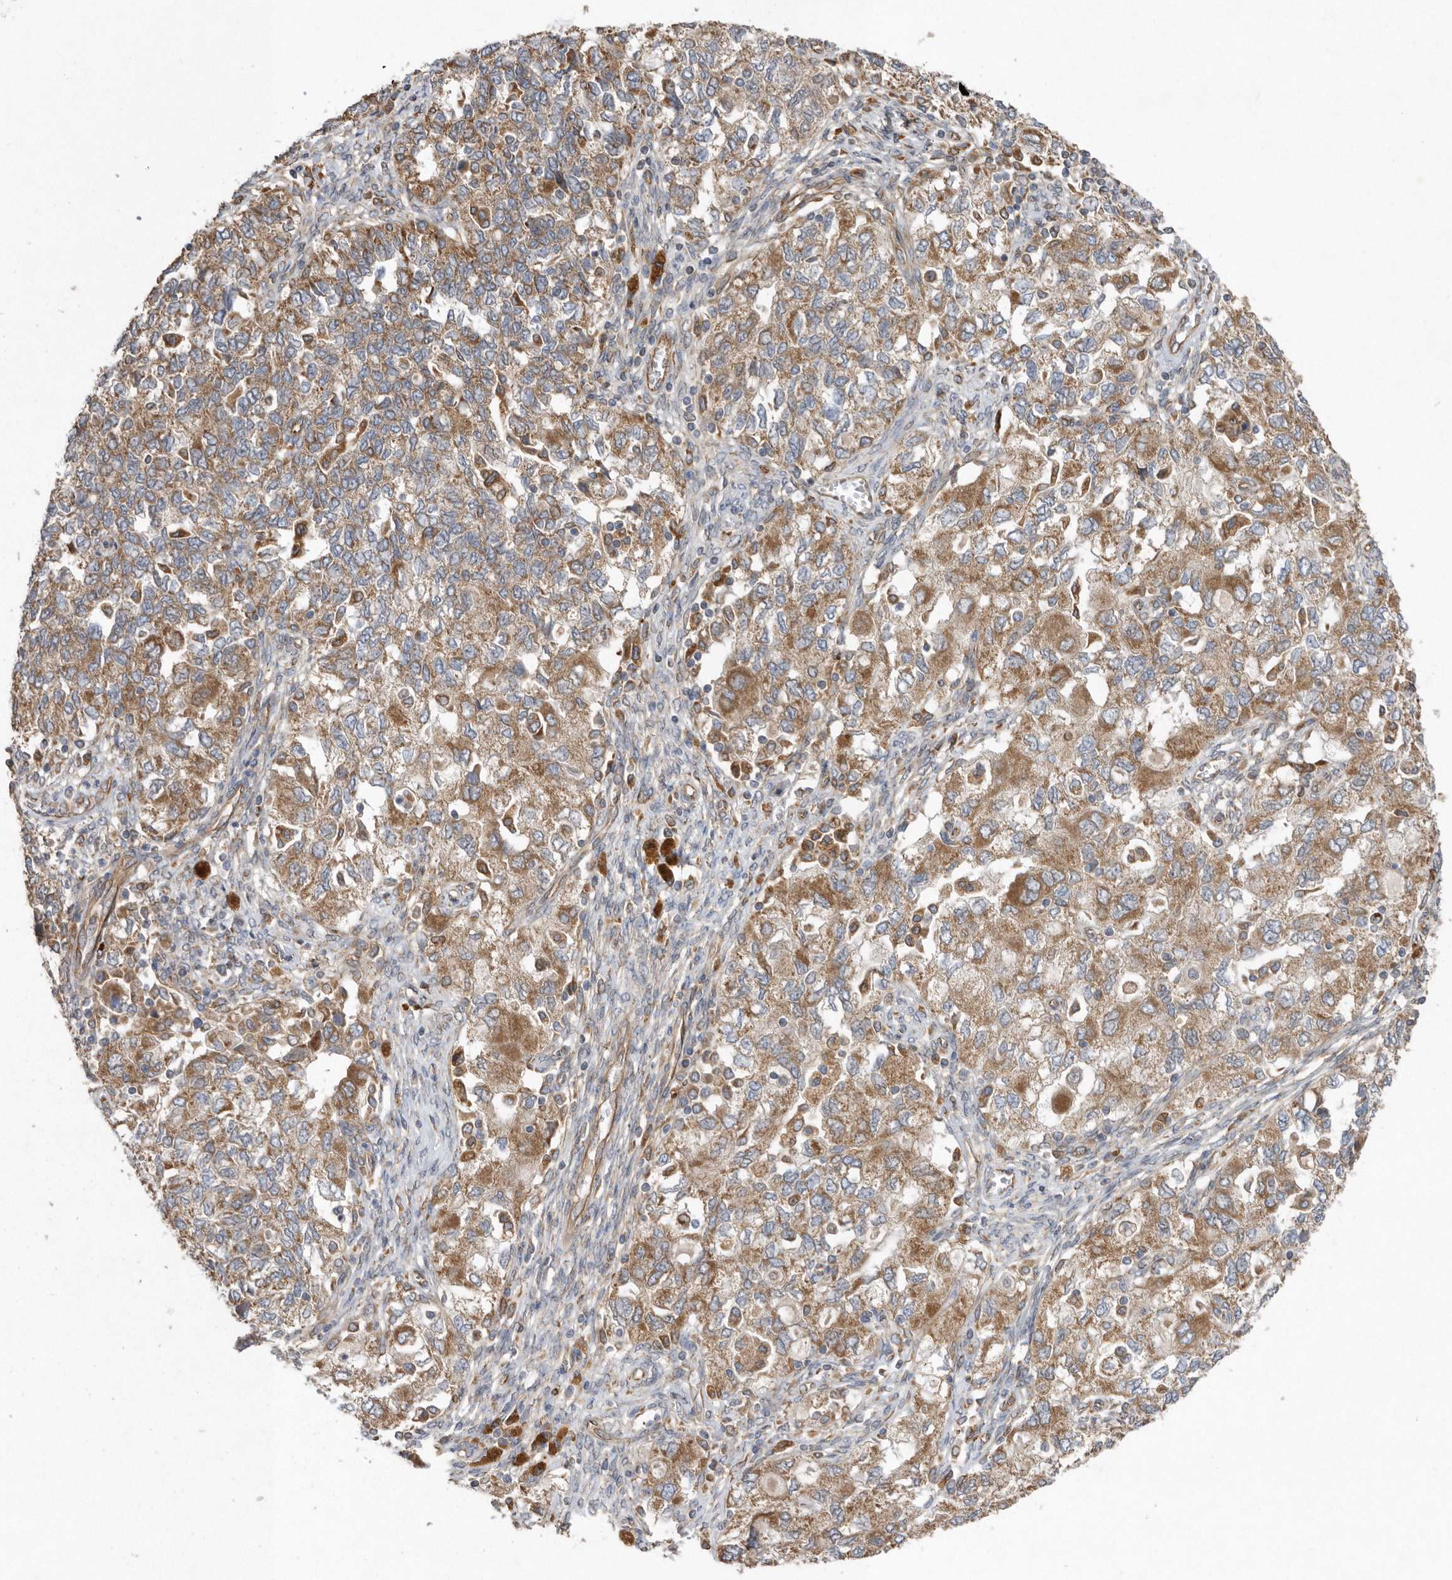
{"staining": {"intensity": "moderate", "quantity": ">75%", "location": "cytoplasmic/membranous"}, "tissue": "ovarian cancer", "cell_type": "Tumor cells", "image_type": "cancer", "snomed": [{"axis": "morphology", "description": "Carcinoma, NOS"}, {"axis": "morphology", "description": "Cystadenocarcinoma, serous, NOS"}, {"axis": "topography", "description": "Ovary"}], "caption": "Moderate cytoplasmic/membranous protein expression is present in approximately >75% of tumor cells in ovarian cancer (serous cystadenocarcinoma).", "gene": "PON2", "patient": {"sex": "female", "age": 69}}